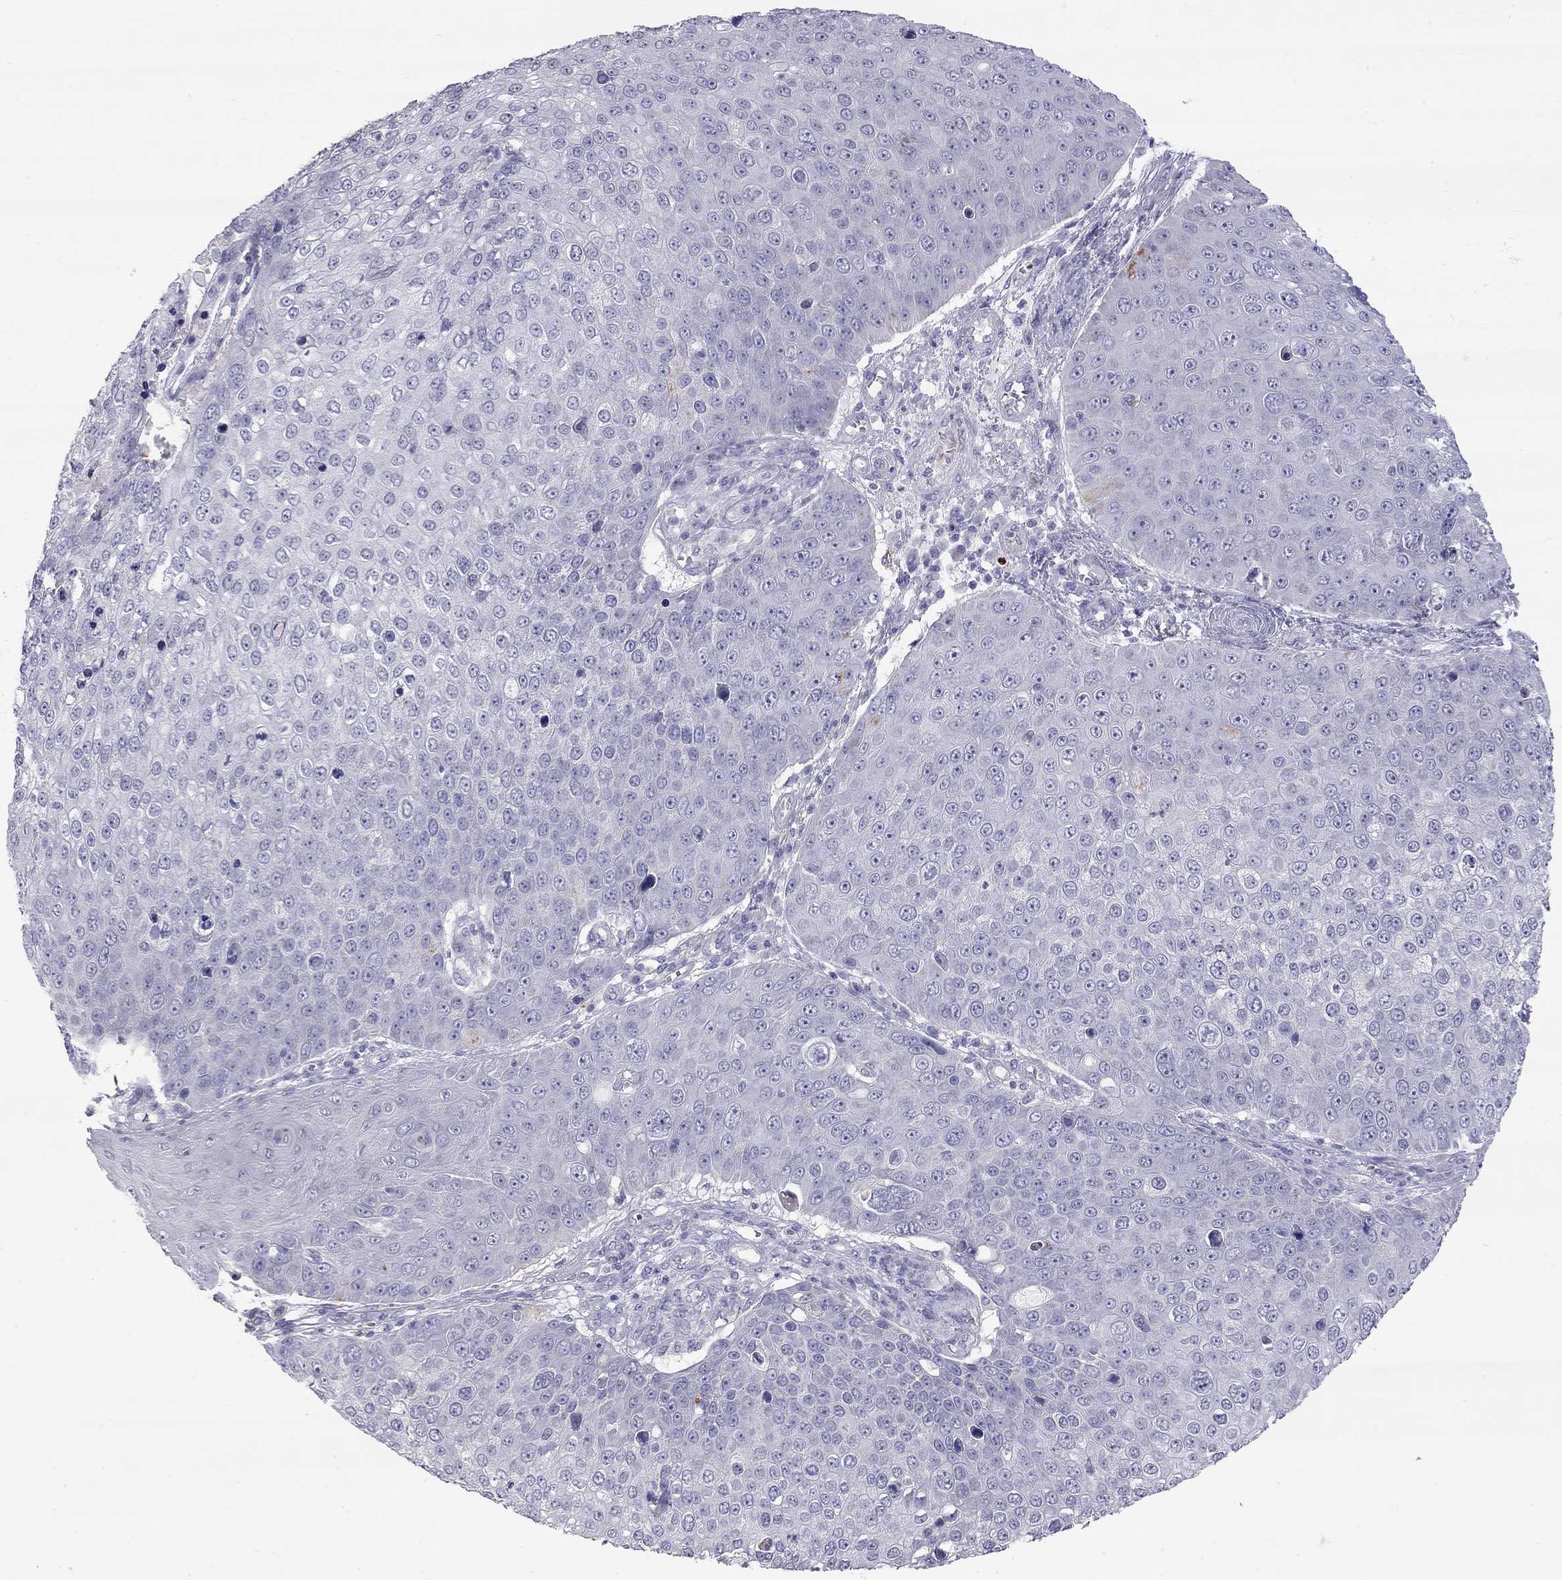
{"staining": {"intensity": "negative", "quantity": "none", "location": "none"}, "tissue": "skin cancer", "cell_type": "Tumor cells", "image_type": "cancer", "snomed": [{"axis": "morphology", "description": "Squamous cell carcinoma, NOS"}, {"axis": "topography", "description": "Skin"}], "caption": "DAB (3,3'-diaminobenzidine) immunohistochemical staining of human squamous cell carcinoma (skin) reveals no significant expression in tumor cells.", "gene": "TDRD6", "patient": {"sex": "male", "age": 71}}